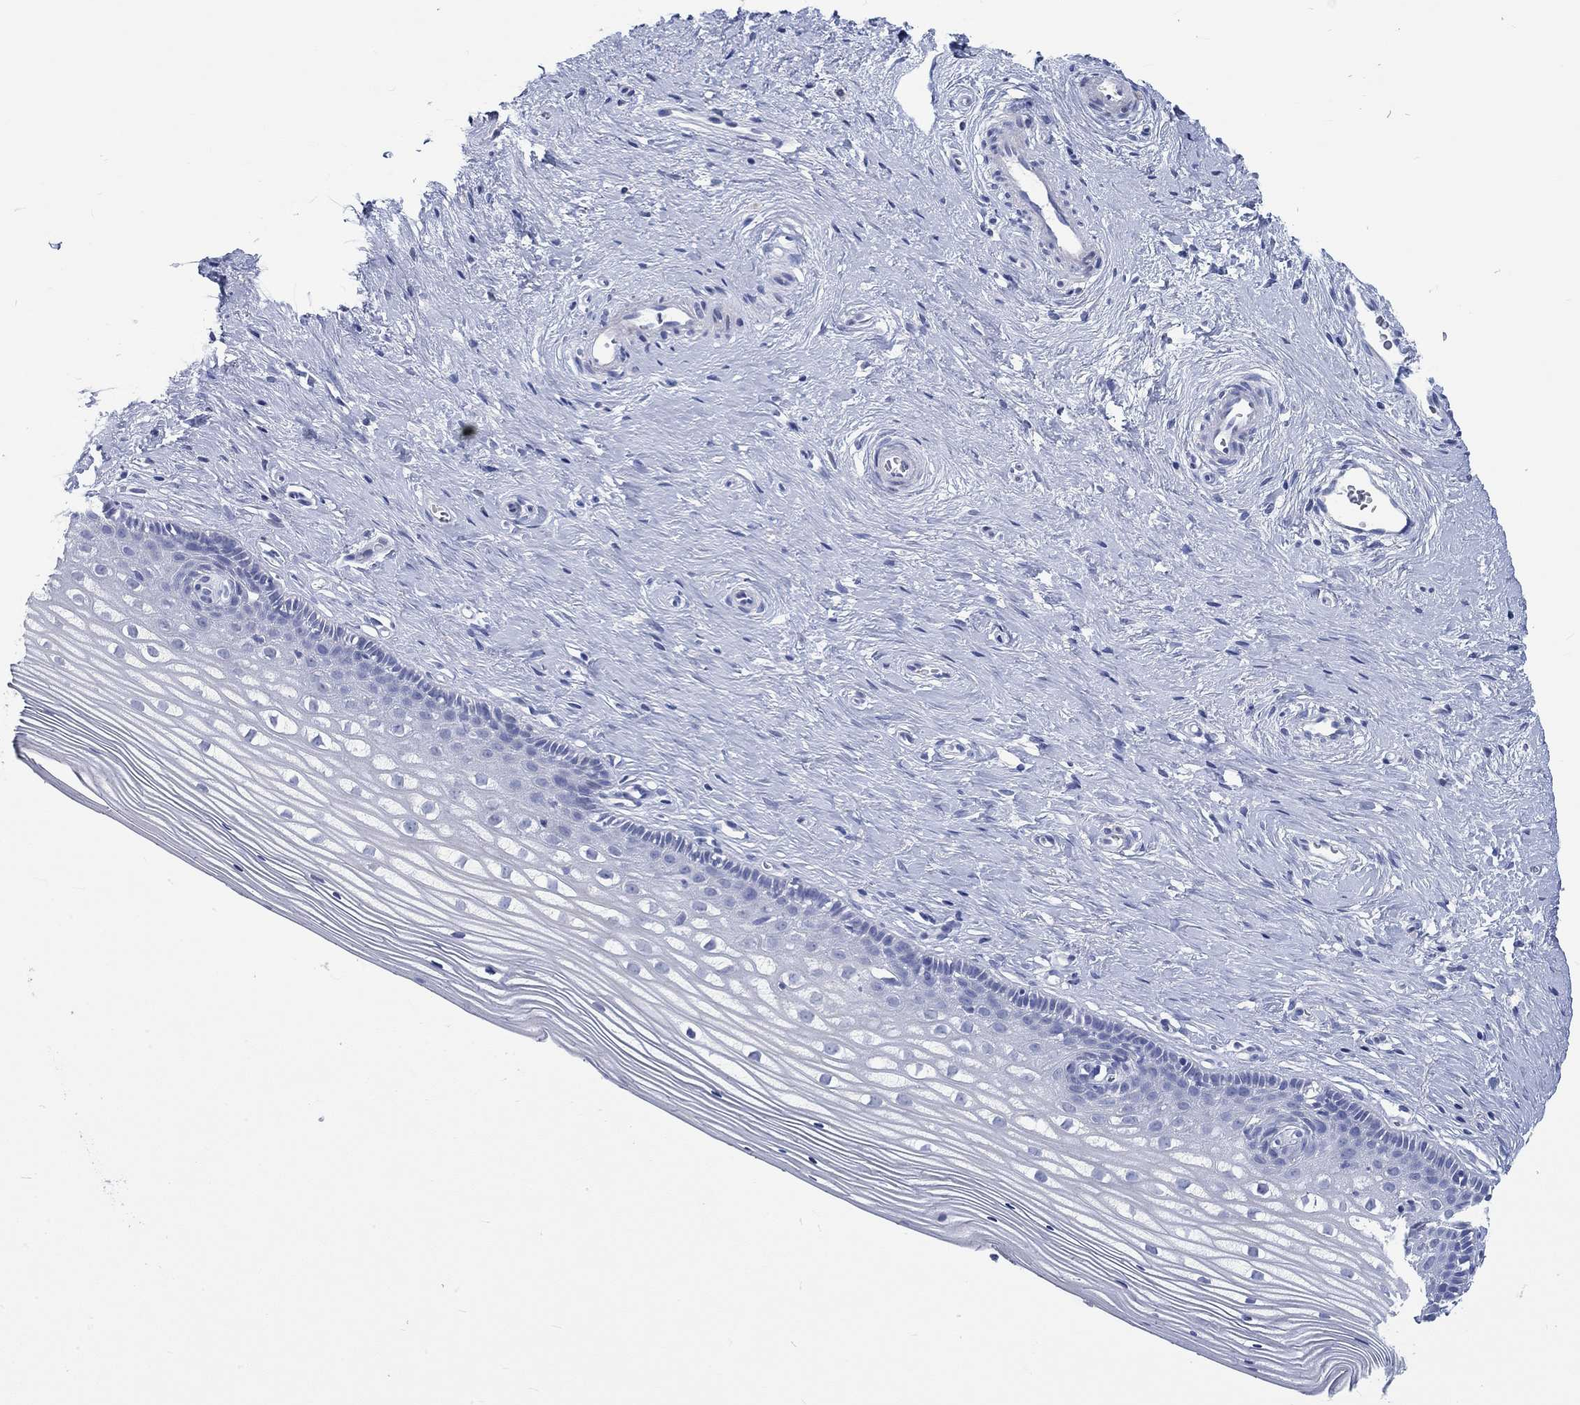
{"staining": {"intensity": "negative", "quantity": "none", "location": "none"}, "tissue": "cervix", "cell_type": "Glandular cells", "image_type": "normal", "snomed": [{"axis": "morphology", "description": "Normal tissue, NOS"}, {"axis": "topography", "description": "Cervix"}], "caption": "An immunohistochemistry (IHC) histopathology image of benign cervix is shown. There is no staining in glandular cells of cervix.", "gene": "C4orf47", "patient": {"sex": "female", "age": 40}}